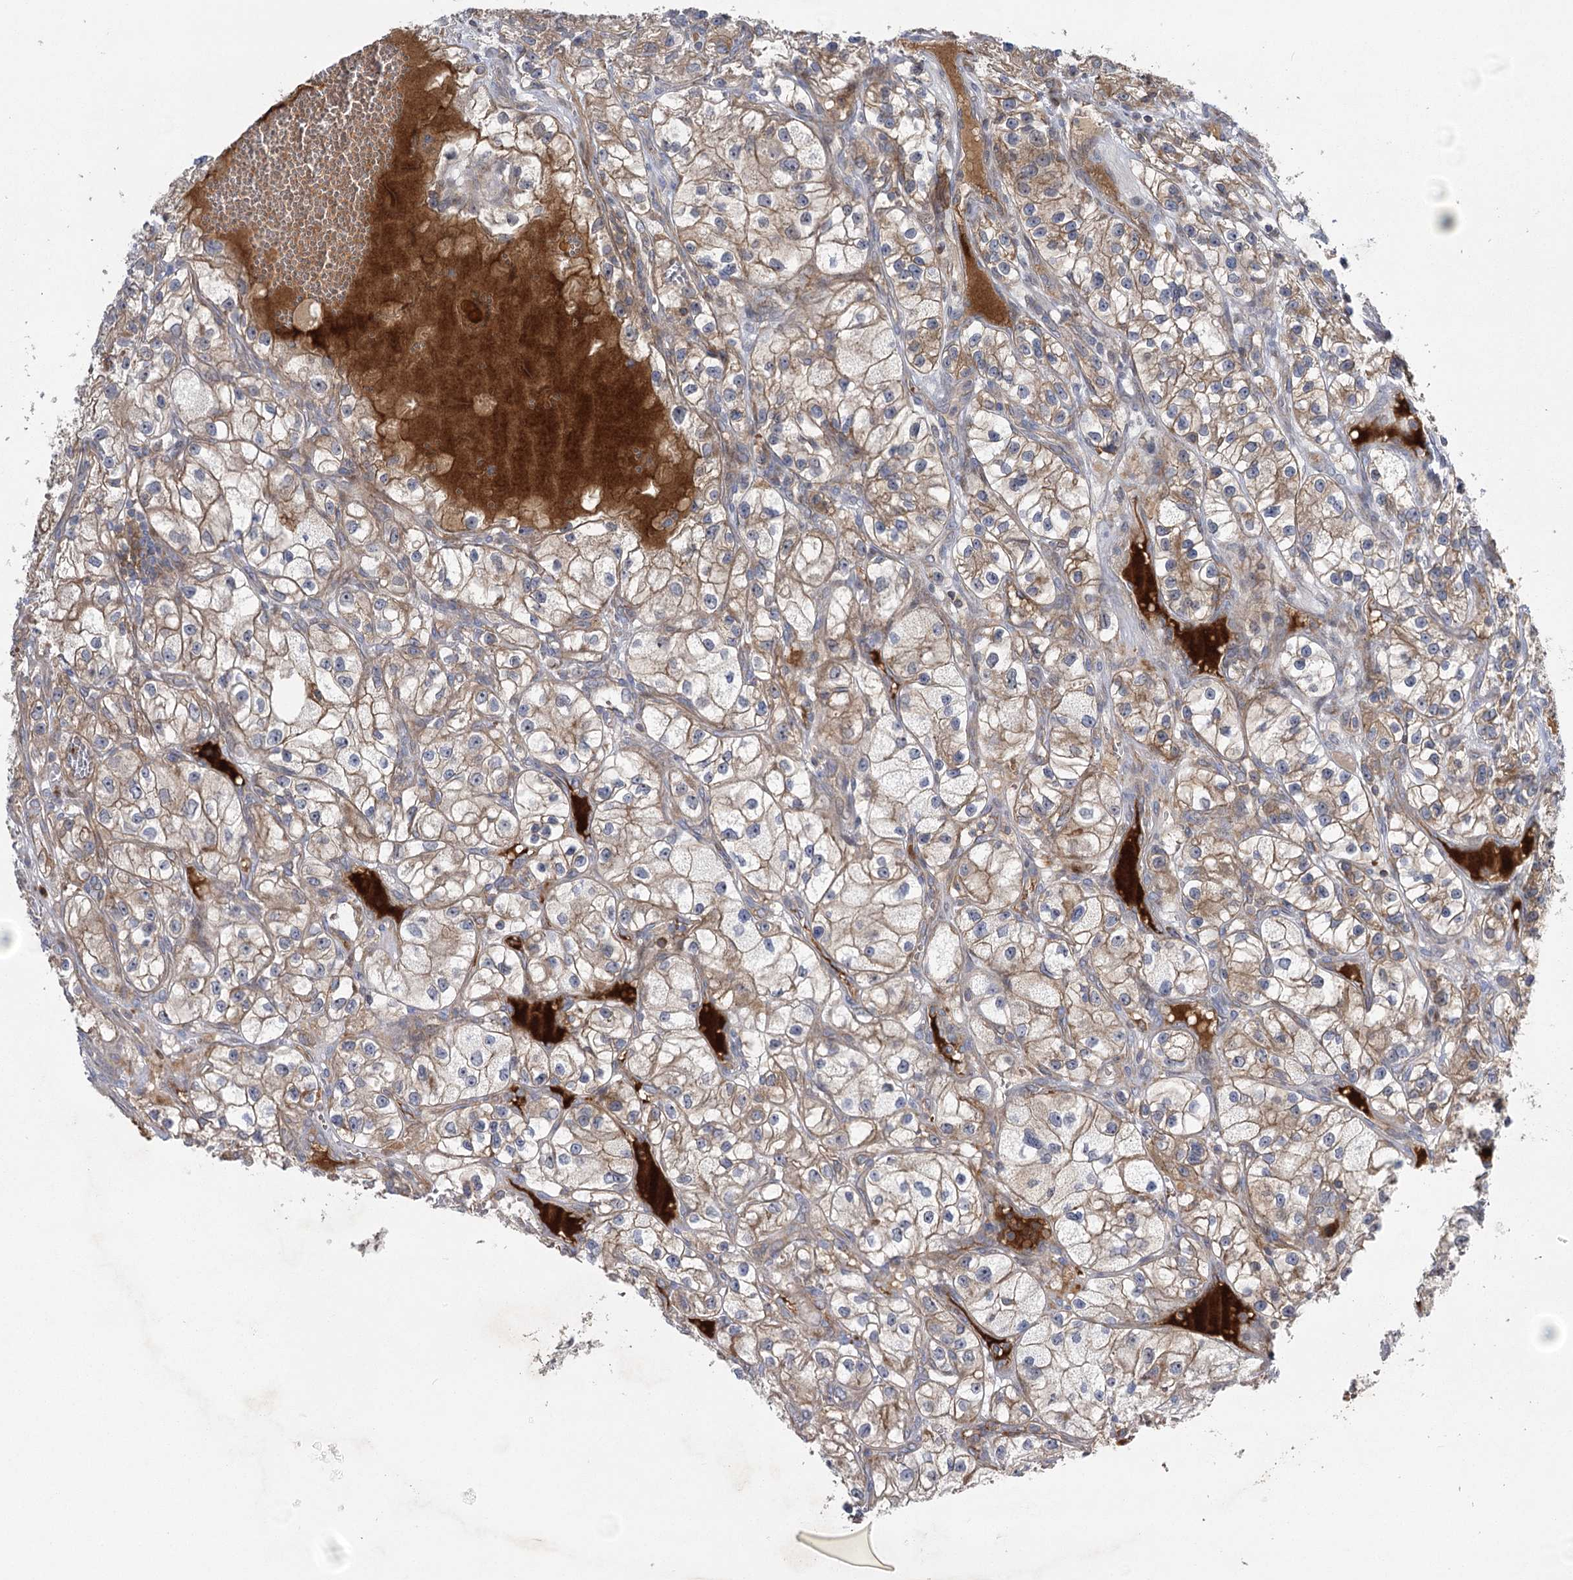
{"staining": {"intensity": "weak", "quantity": ">75%", "location": "cytoplasmic/membranous"}, "tissue": "renal cancer", "cell_type": "Tumor cells", "image_type": "cancer", "snomed": [{"axis": "morphology", "description": "Adenocarcinoma, NOS"}, {"axis": "topography", "description": "Kidney"}], "caption": "This photomicrograph shows renal adenocarcinoma stained with immunohistochemistry (IHC) to label a protein in brown. The cytoplasmic/membranous of tumor cells show weak positivity for the protein. Nuclei are counter-stained blue.", "gene": "KCNN2", "patient": {"sex": "female", "age": 57}}